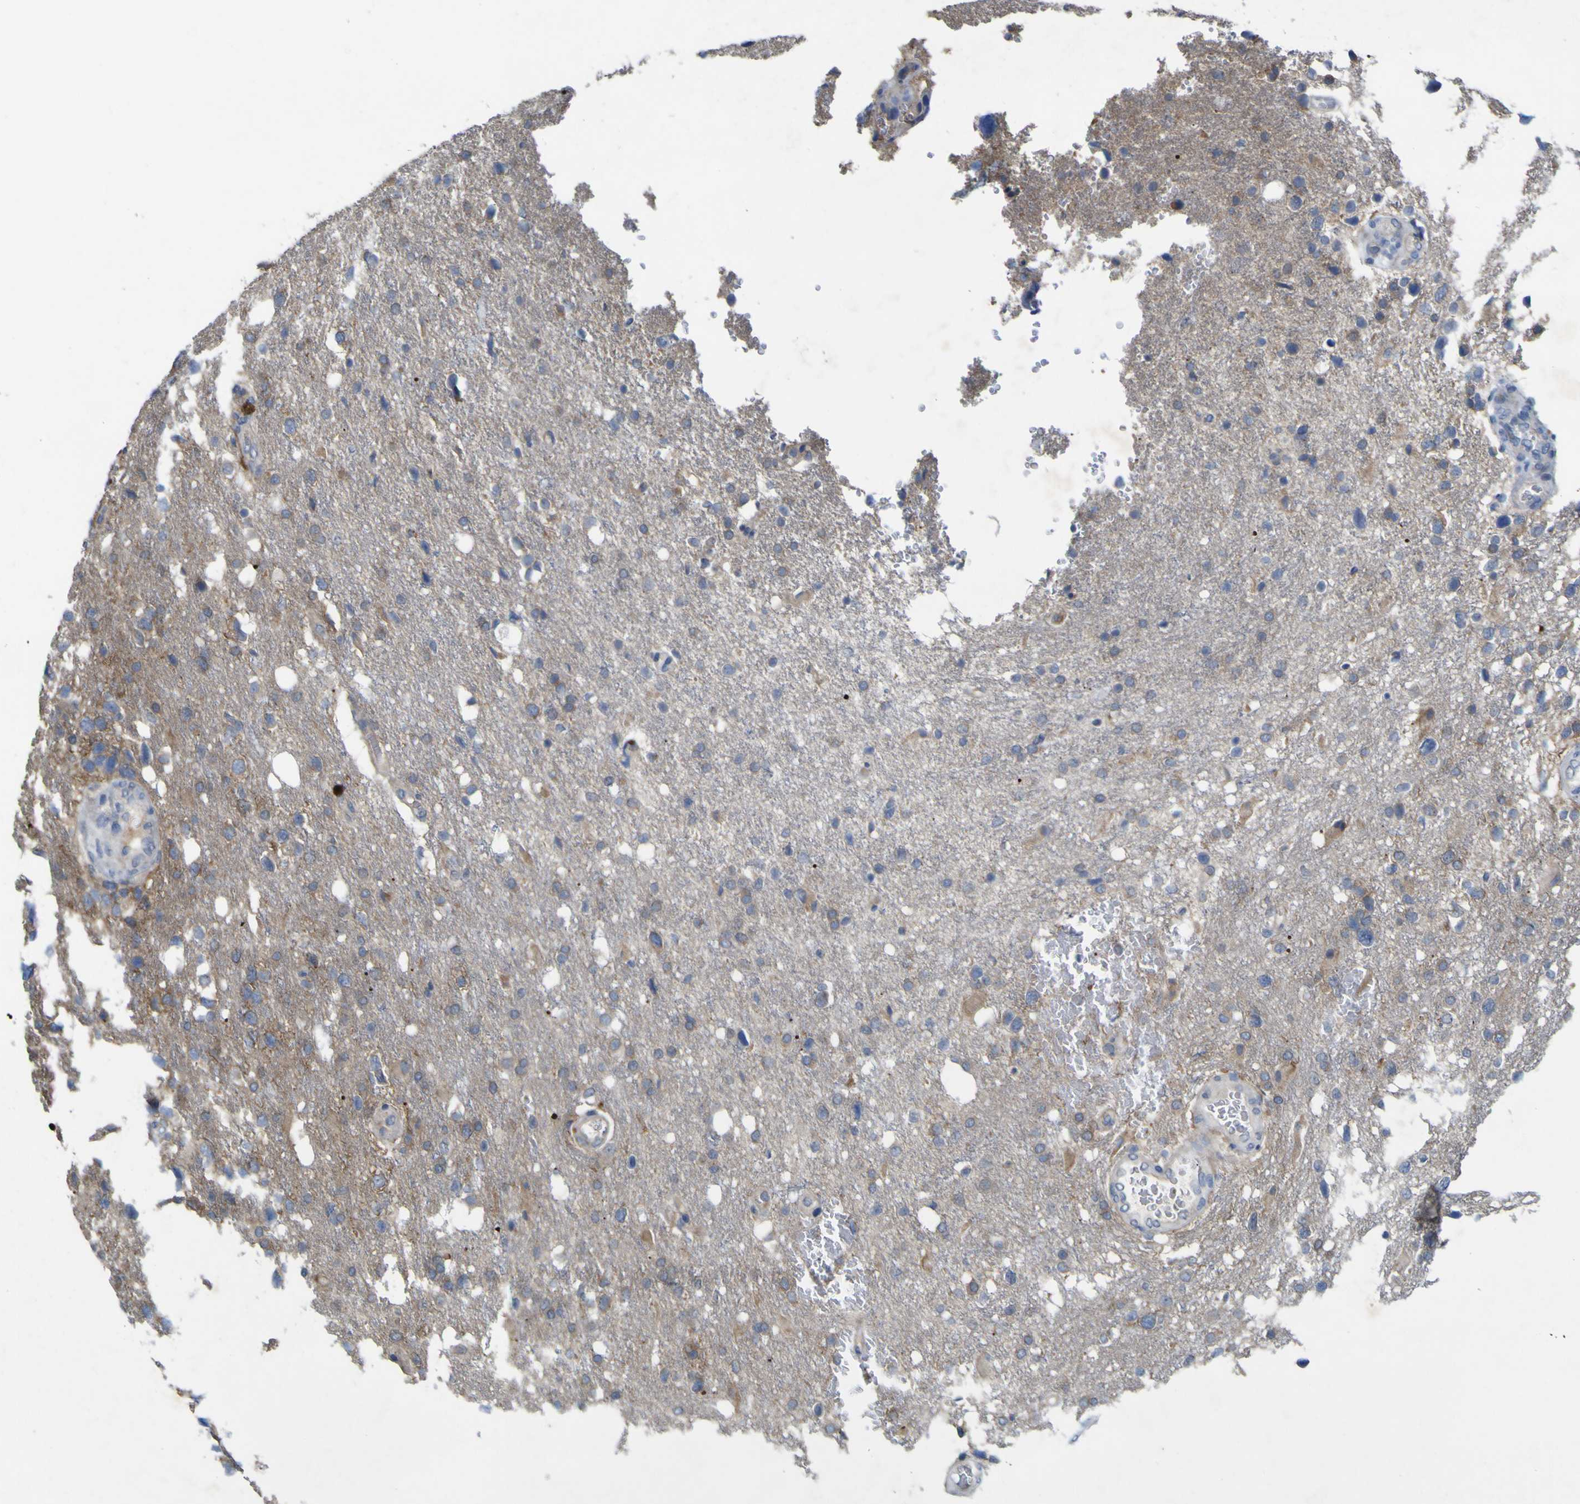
{"staining": {"intensity": "weak", "quantity": "<25%", "location": "cytoplasmic/membranous"}, "tissue": "glioma", "cell_type": "Tumor cells", "image_type": "cancer", "snomed": [{"axis": "morphology", "description": "Glioma, malignant, High grade"}, {"axis": "topography", "description": "Brain"}], "caption": "A histopathology image of human glioma is negative for staining in tumor cells.", "gene": "NAV1", "patient": {"sex": "female", "age": 58}}